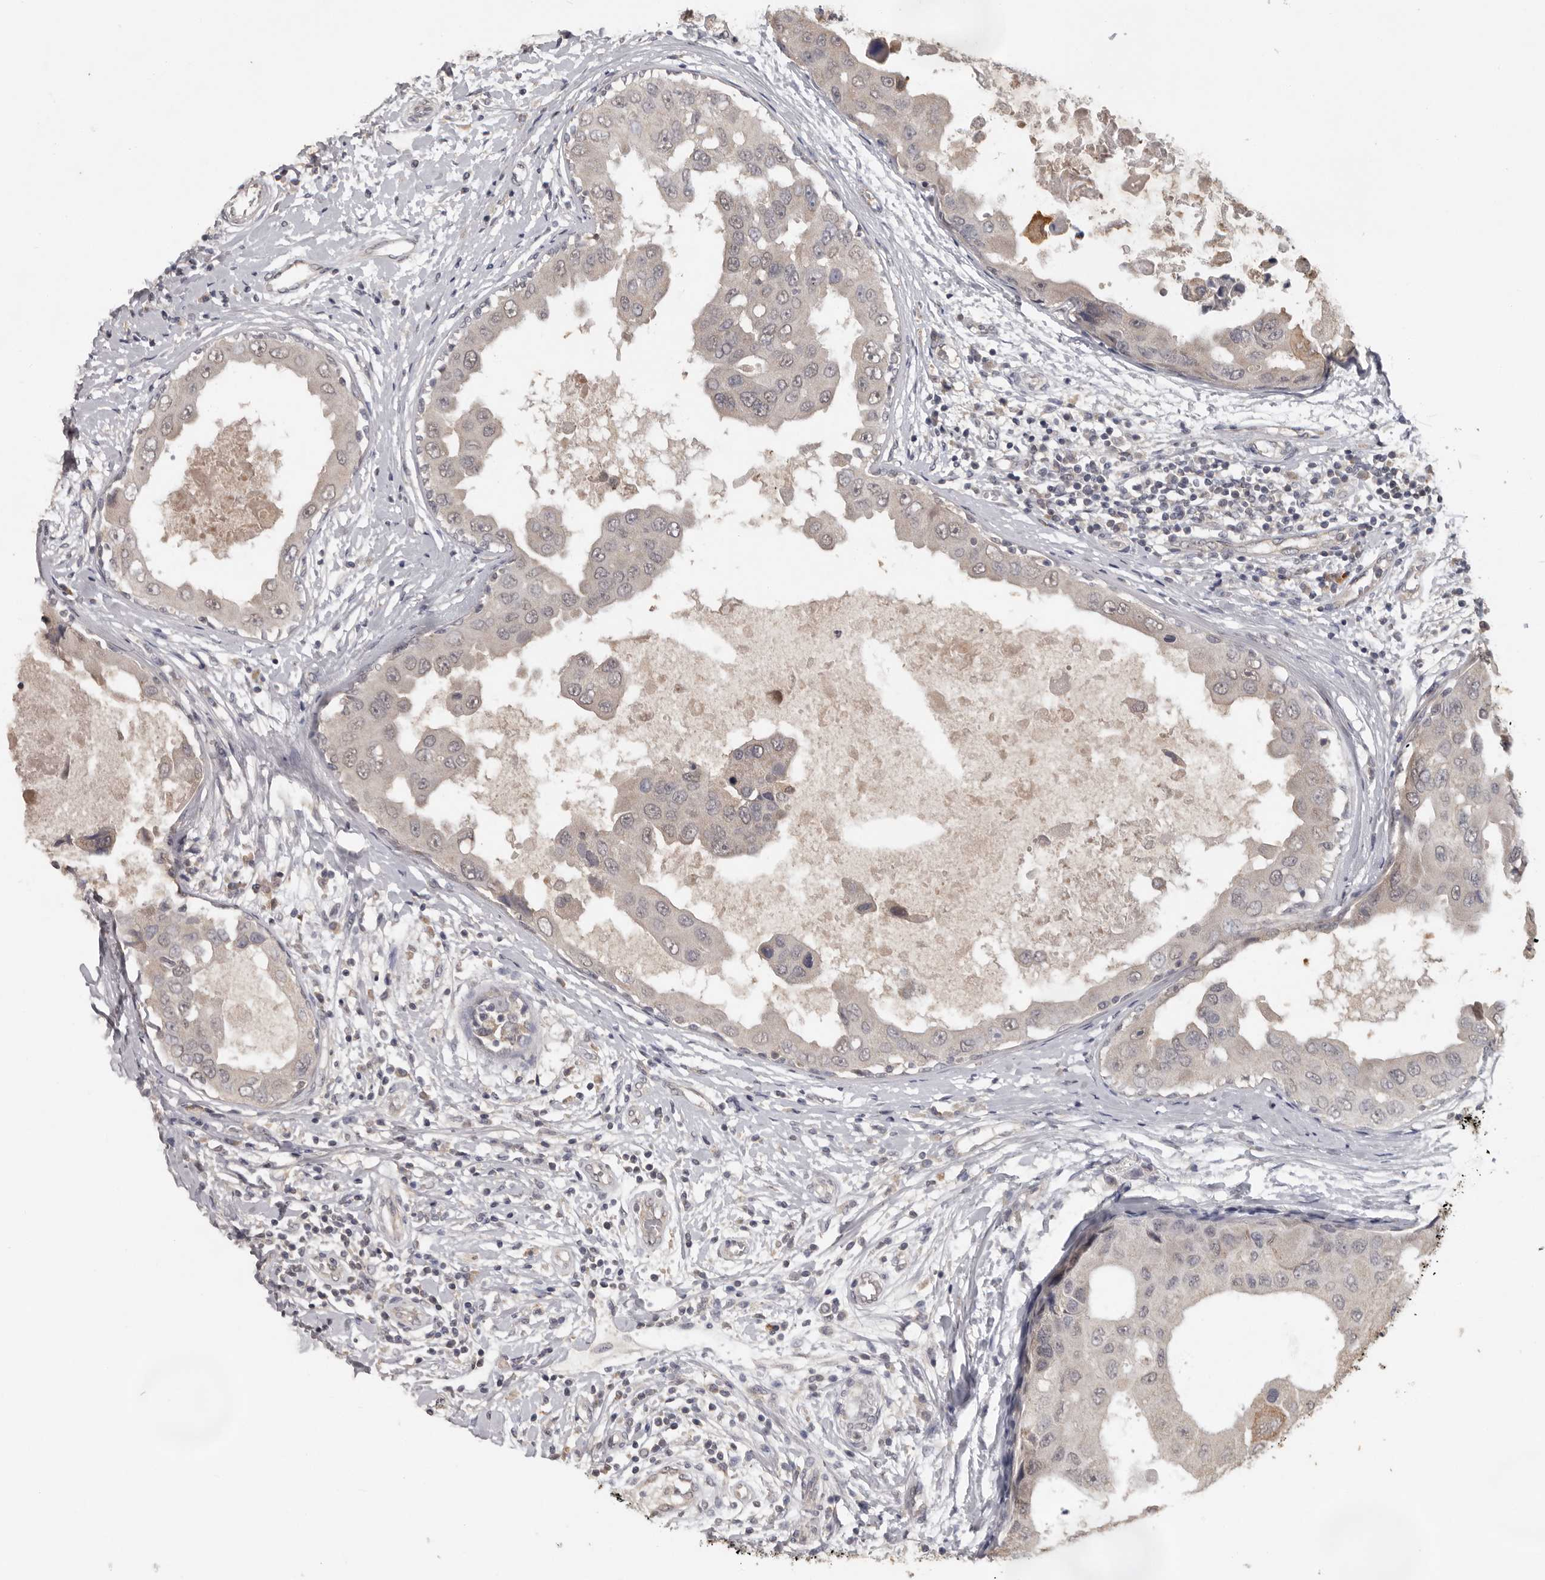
{"staining": {"intensity": "weak", "quantity": "<25%", "location": "cytoplasmic/membranous,nuclear"}, "tissue": "breast cancer", "cell_type": "Tumor cells", "image_type": "cancer", "snomed": [{"axis": "morphology", "description": "Duct carcinoma"}, {"axis": "topography", "description": "Breast"}], "caption": "Immunohistochemistry image of neoplastic tissue: human breast cancer stained with DAB demonstrates no significant protein positivity in tumor cells. (DAB immunohistochemistry, high magnification).", "gene": "MTF1", "patient": {"sex": "female", "age": 27}}